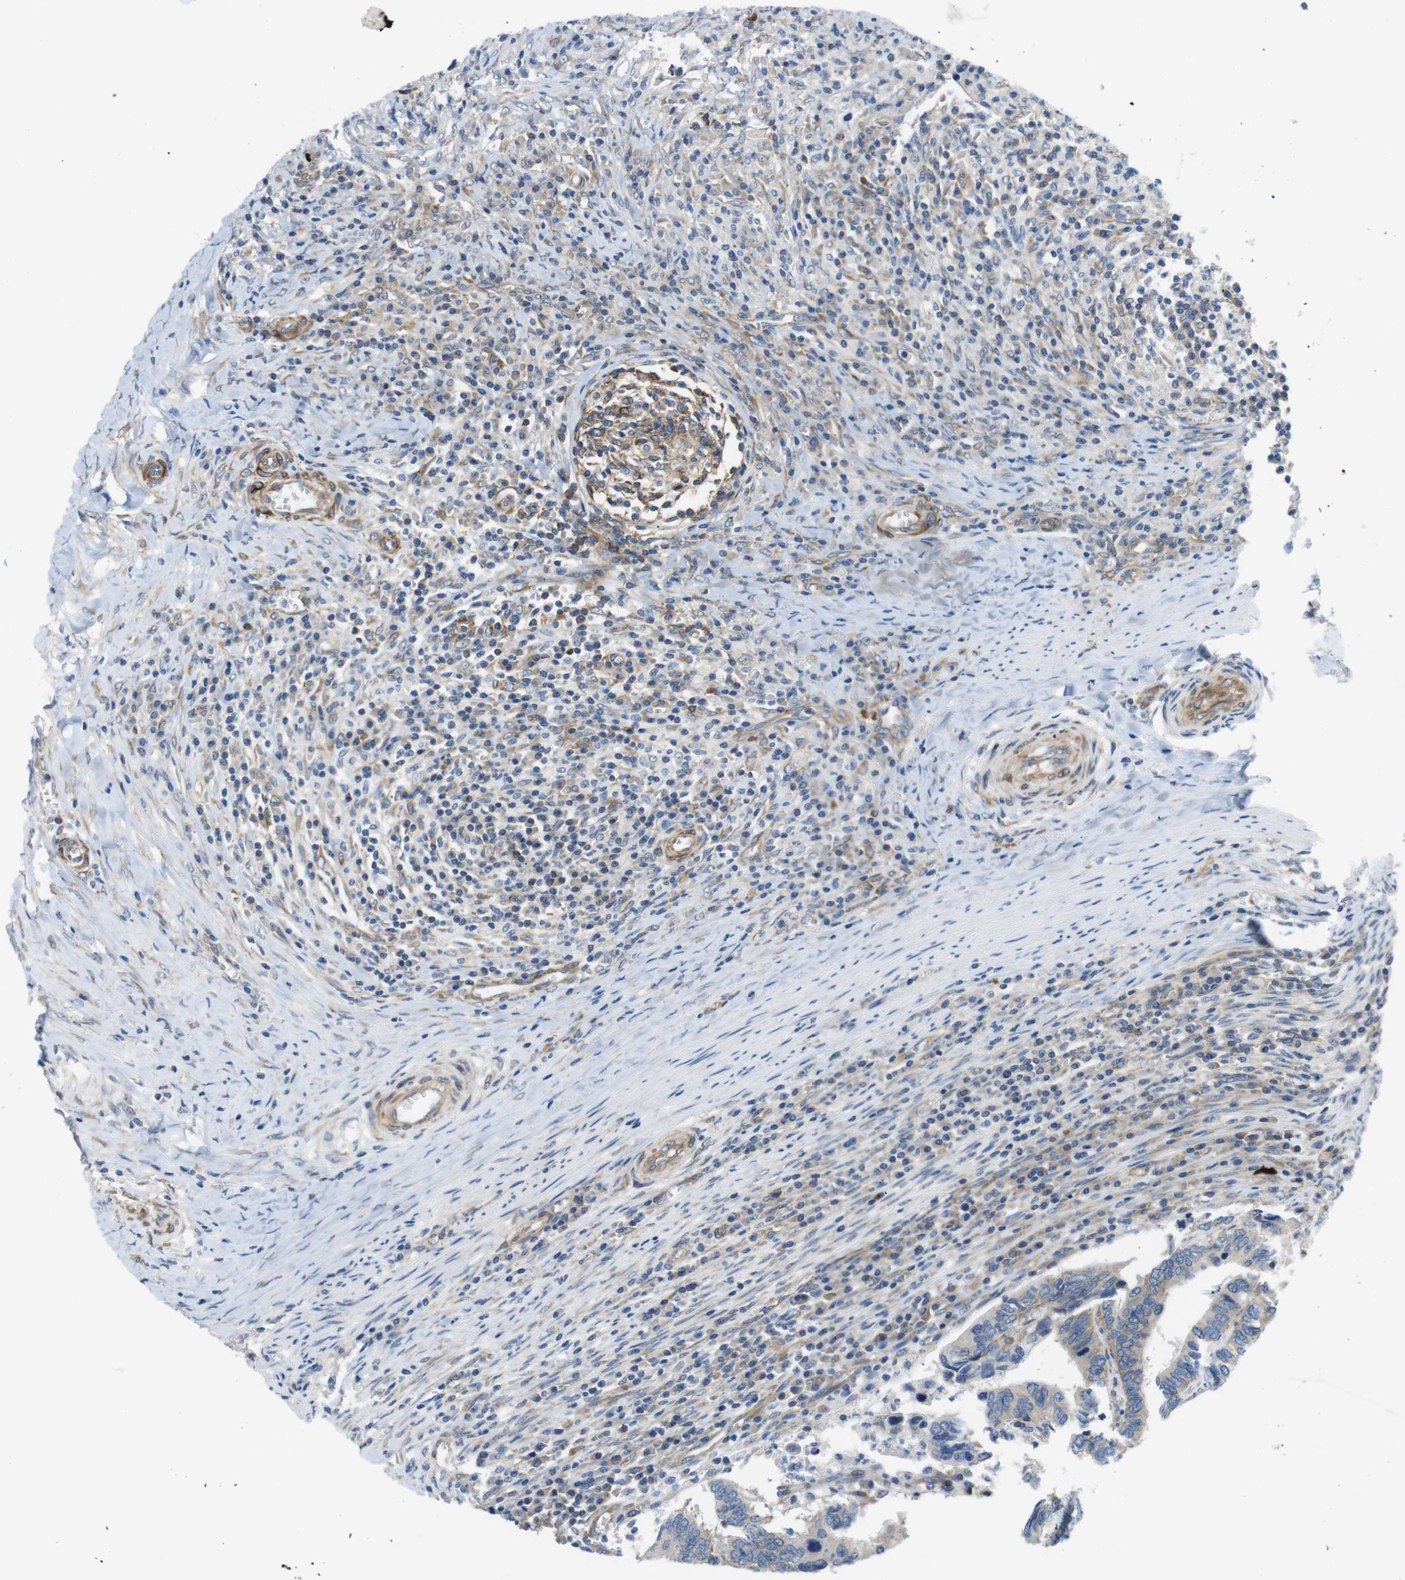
{"staining": {"intensity": "weak", "quantity": ">75%", "location": "cytoplasmic/membranous"}, "tissue": "colorectal cancer", "cell_type": "Tumor cells", "image_type": "cancer", "snomed": [{"axis": "morphology", "description": "Adenocarcinoma, NOS"}, {"axis": "topography", "description": "Colon"}], "caption": "Brown immunohistochemical staining in human adenocarcinoma (colorectal) shows weak cytoplasmic/membranous expression in approximately >75% of tumor cells. (Brightfield microscopy of DAB IHC at high magnification).", "gene": "DCLK1", "patient": {"sex": "male", "age": 72}}